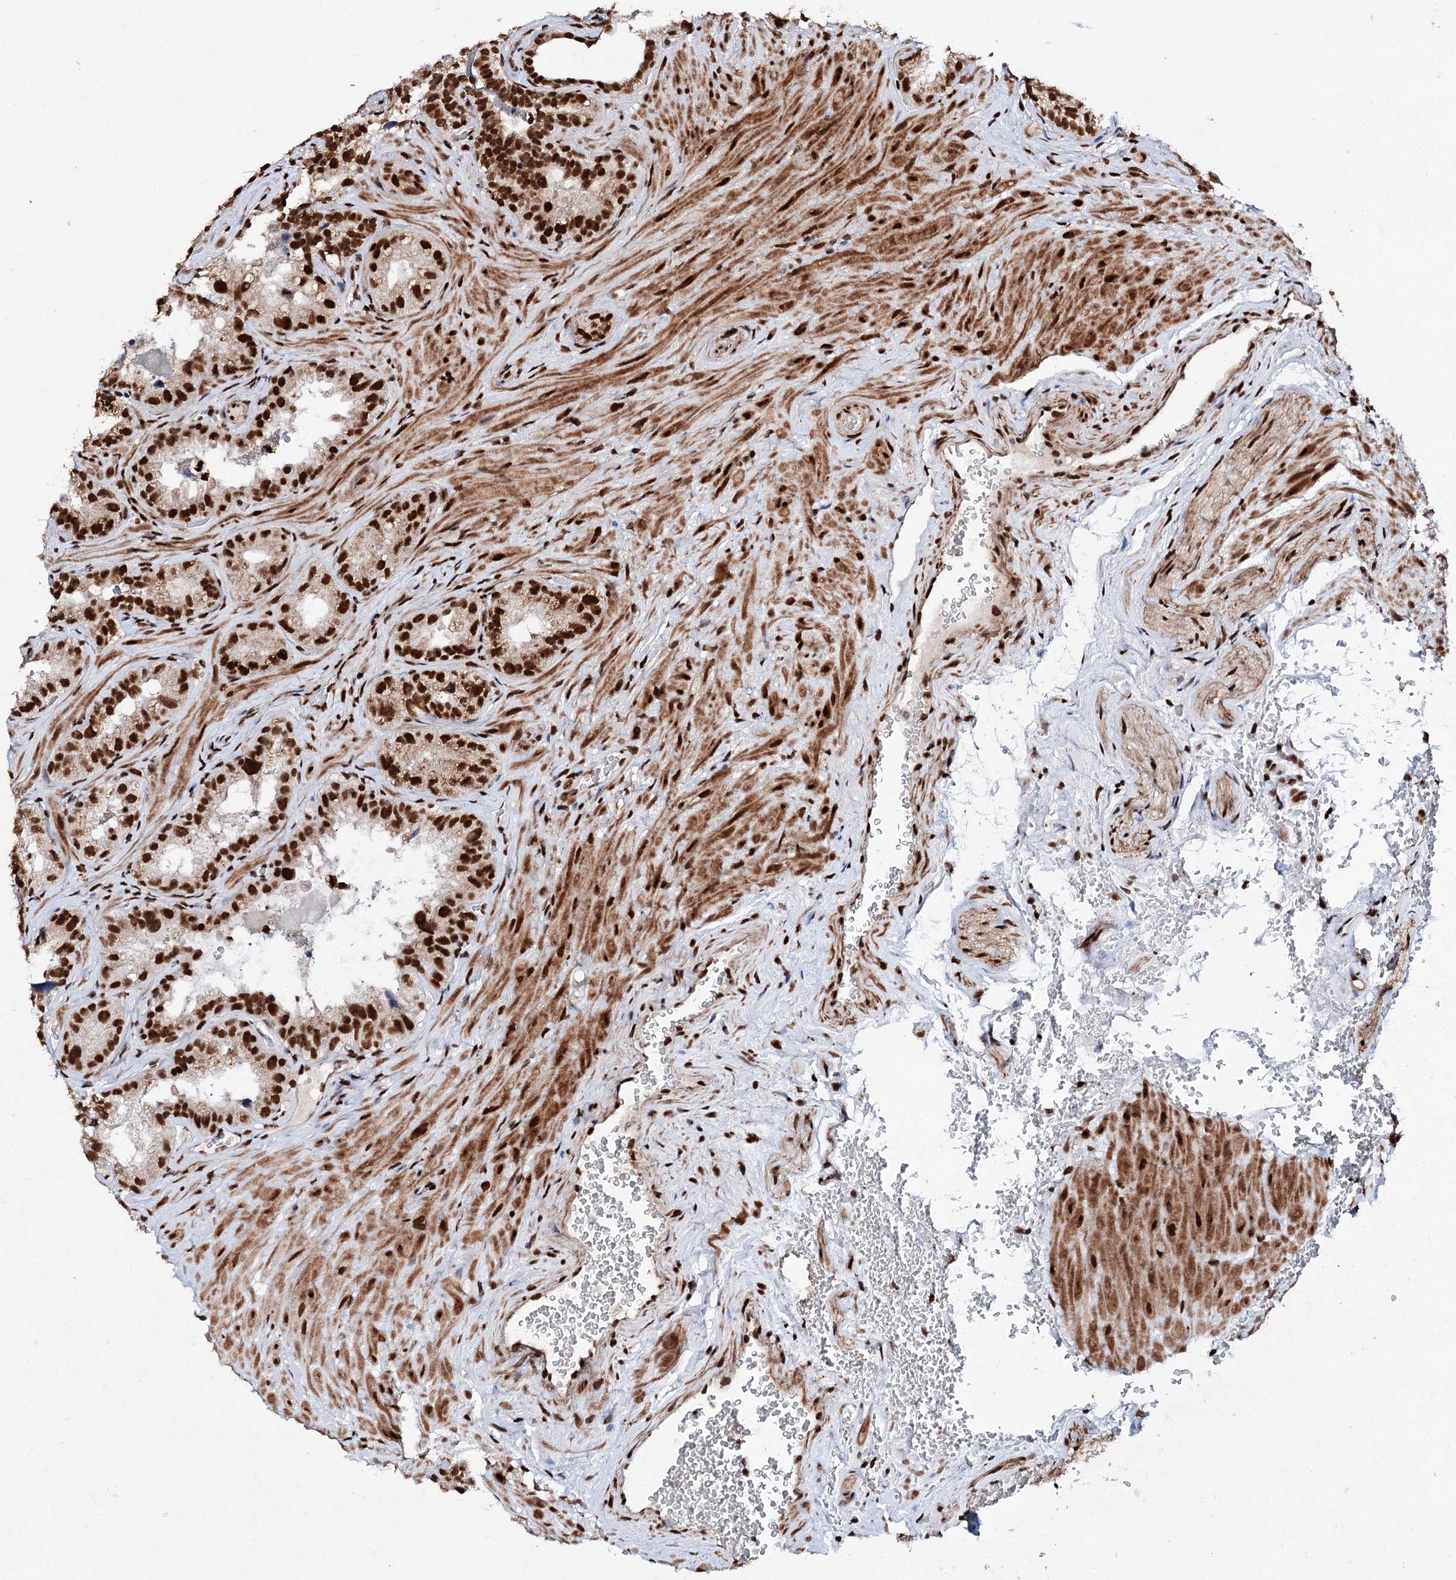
{"staining": {"intensity": "strong", "quantity": ">75%", "location": "nuclear"}, "tissue": "seminal vesicle", "cell_type": "Glandular cells", "image_type": "normal", "snomed": [{"axis": "morphology", "description": "Normal tissue, NOS"}, {"axis": "topography", "description": "Seminal veicle"}, {"axis": "topography", "description": "Peripheral nerve tissue"}], "caption": "Immunohistochemical staining of benign seminal vesicle demonstrates >75% levels of strong nuclear protein positivity in about >75% of glandular cells.", "gene": "MATR3", "patient": {"sex": "male", "age": 67}}